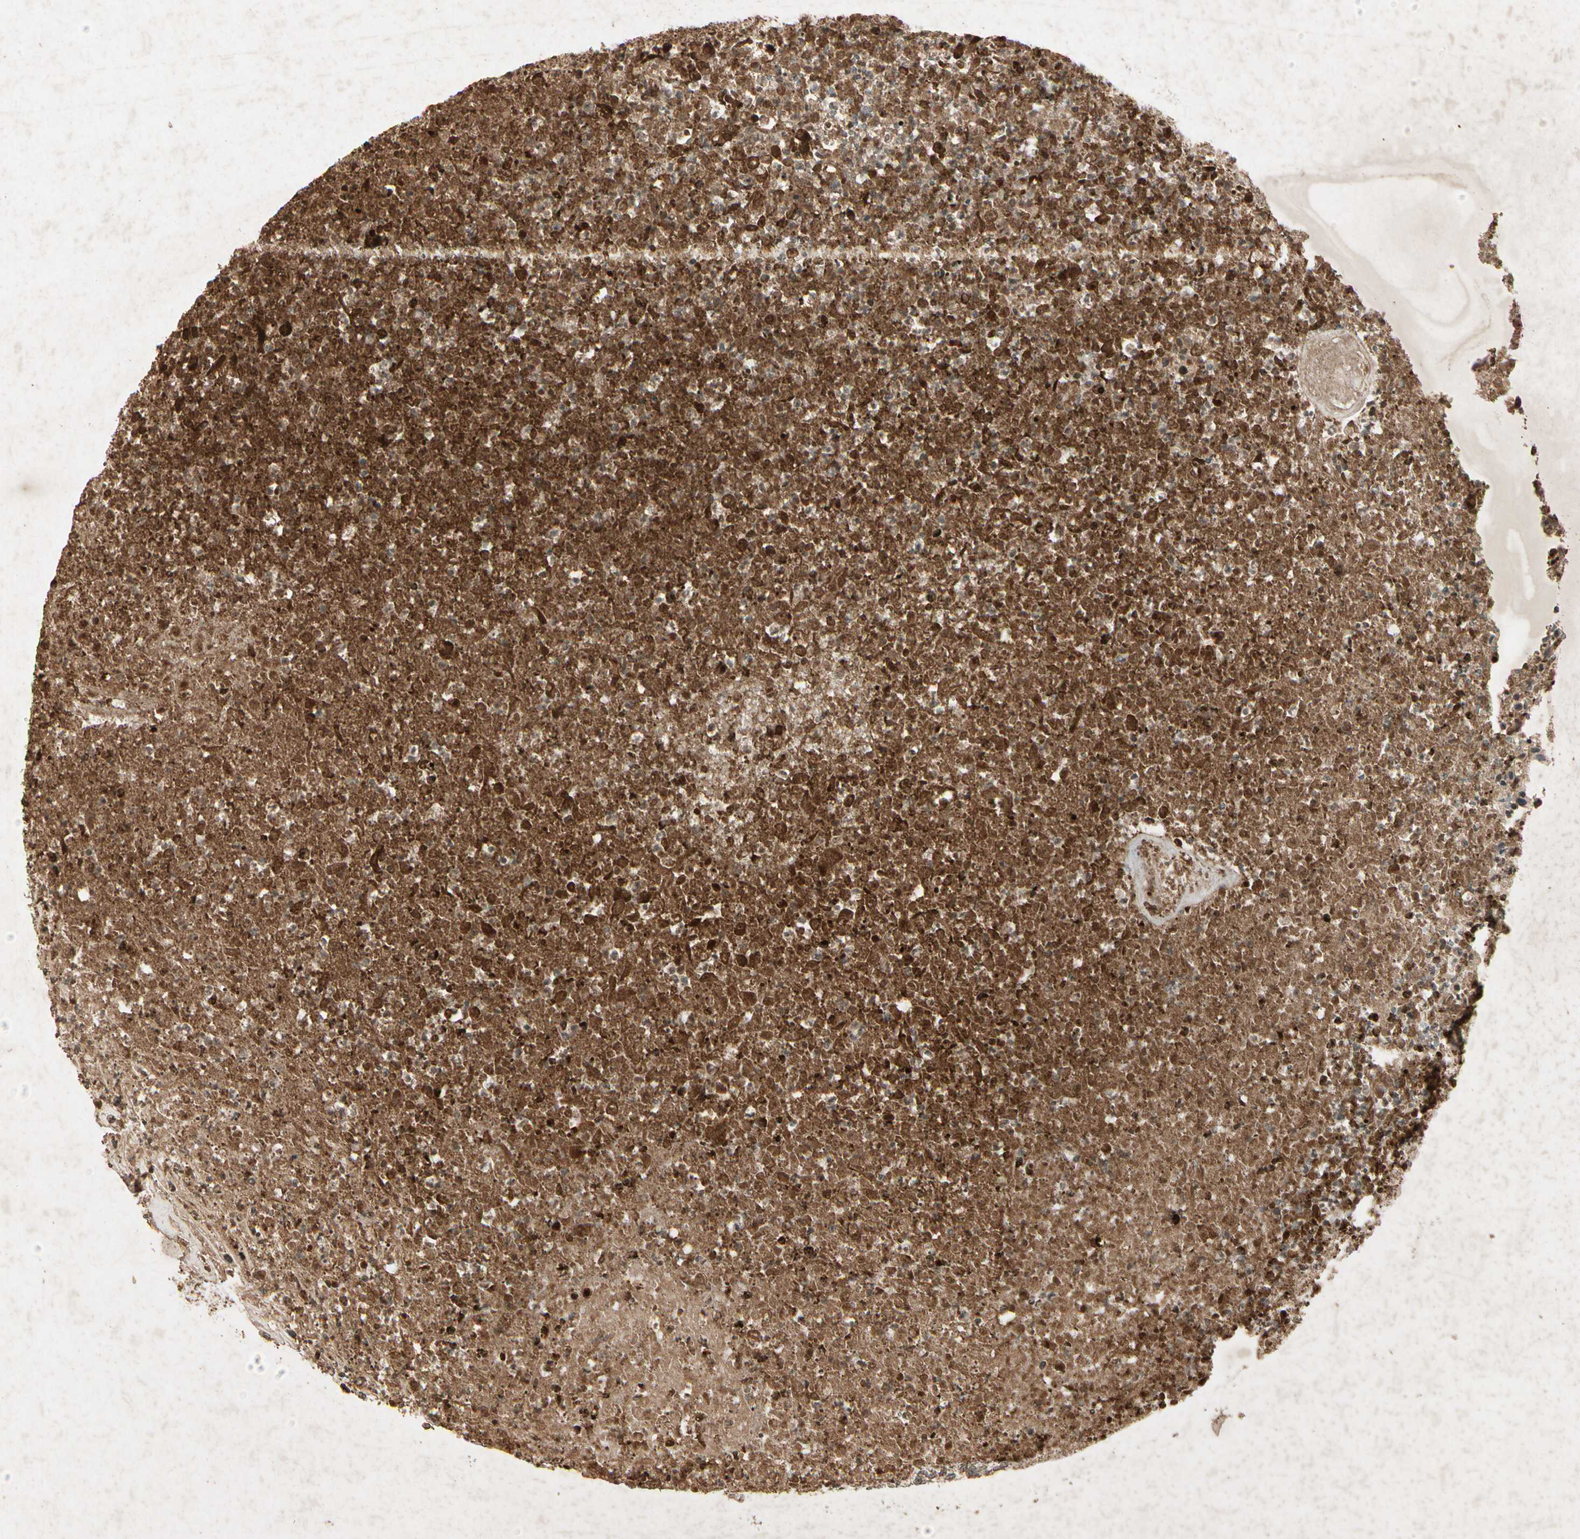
{"staining": {"intensity": "strong", "quantity": ">75%", "location": "cytoplasmic/membranous,nuclear"}, "tissue": "urothelial cancer", "cell_type": "Tumor cells", "image_type": "cancer", "snomed": [{"axis": "morphology", "description": "Urothelial carcinoma, High grade"}, {"axis": "topography", "description": "Urinary bladder"}], "caption": "The image demonstrates immunohistochemical staining of urothelial carcinoma (high-grade). There is strong cytoplasmic/membranous and nuclear expression is identified in approximately >75% of tumor cells. Nuclei are stained in blue.", "gene": "GC", "patient": {"sex": "male", "age": 66}}